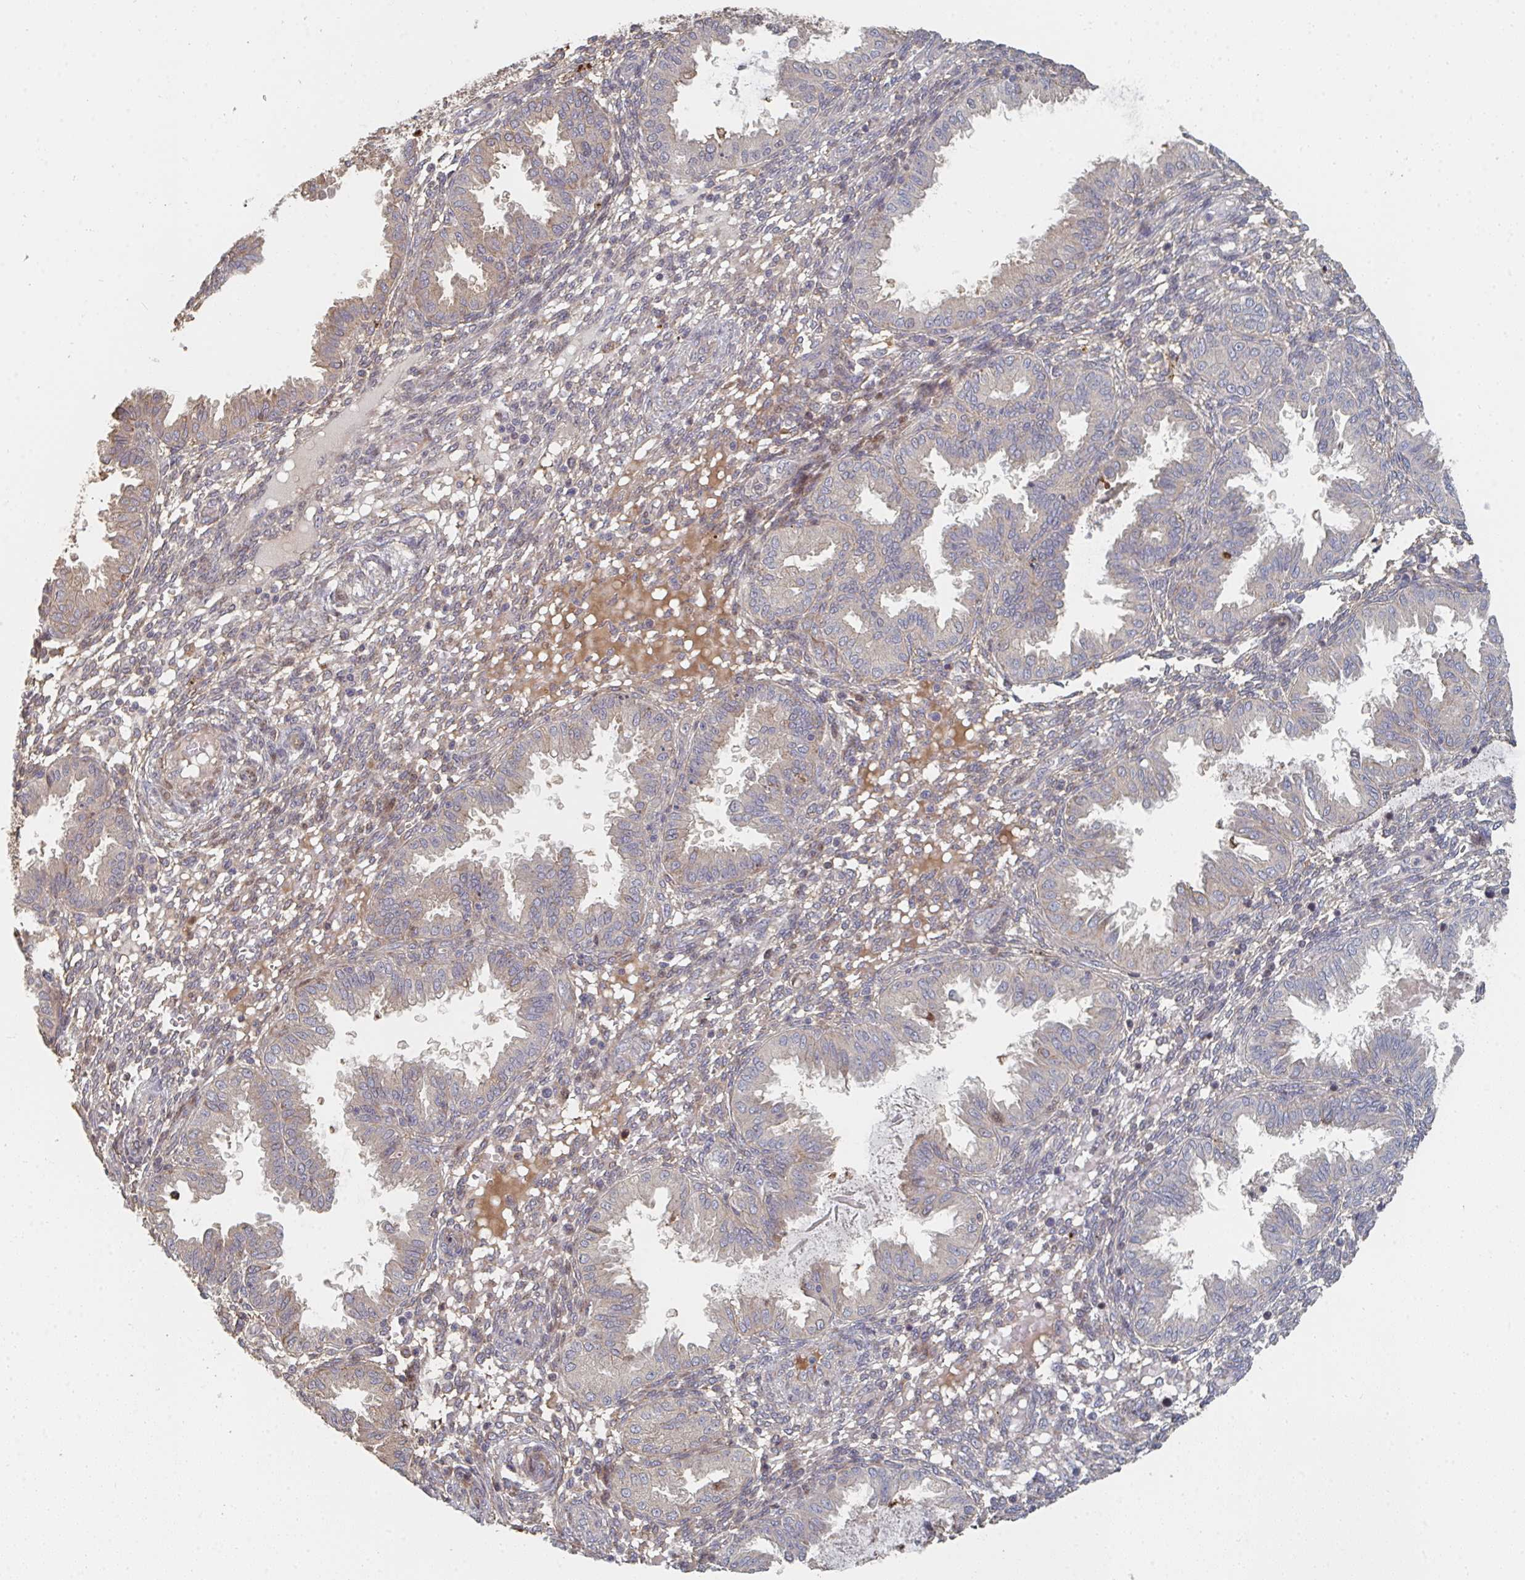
{"staining": {"intensity": "negative", "quantity": "none", "location": "none"}, "tissue": "endometrium", "cell_type": "Cells in endometrial stroma", "image_type": "normal", "snomed": [{"axis": "morphology", "description": "Normal tissue, NOS"}, {"axis": "topography", "description": "Endometrium"}], "caption": "Immunohistochemical staining of benign human endometrium shows no significant positivity in cells in endometrial stroma. (DAB IHC, high magnification).", "gene": "PTEN", "patient": {"sex": "female", "age": 33}}